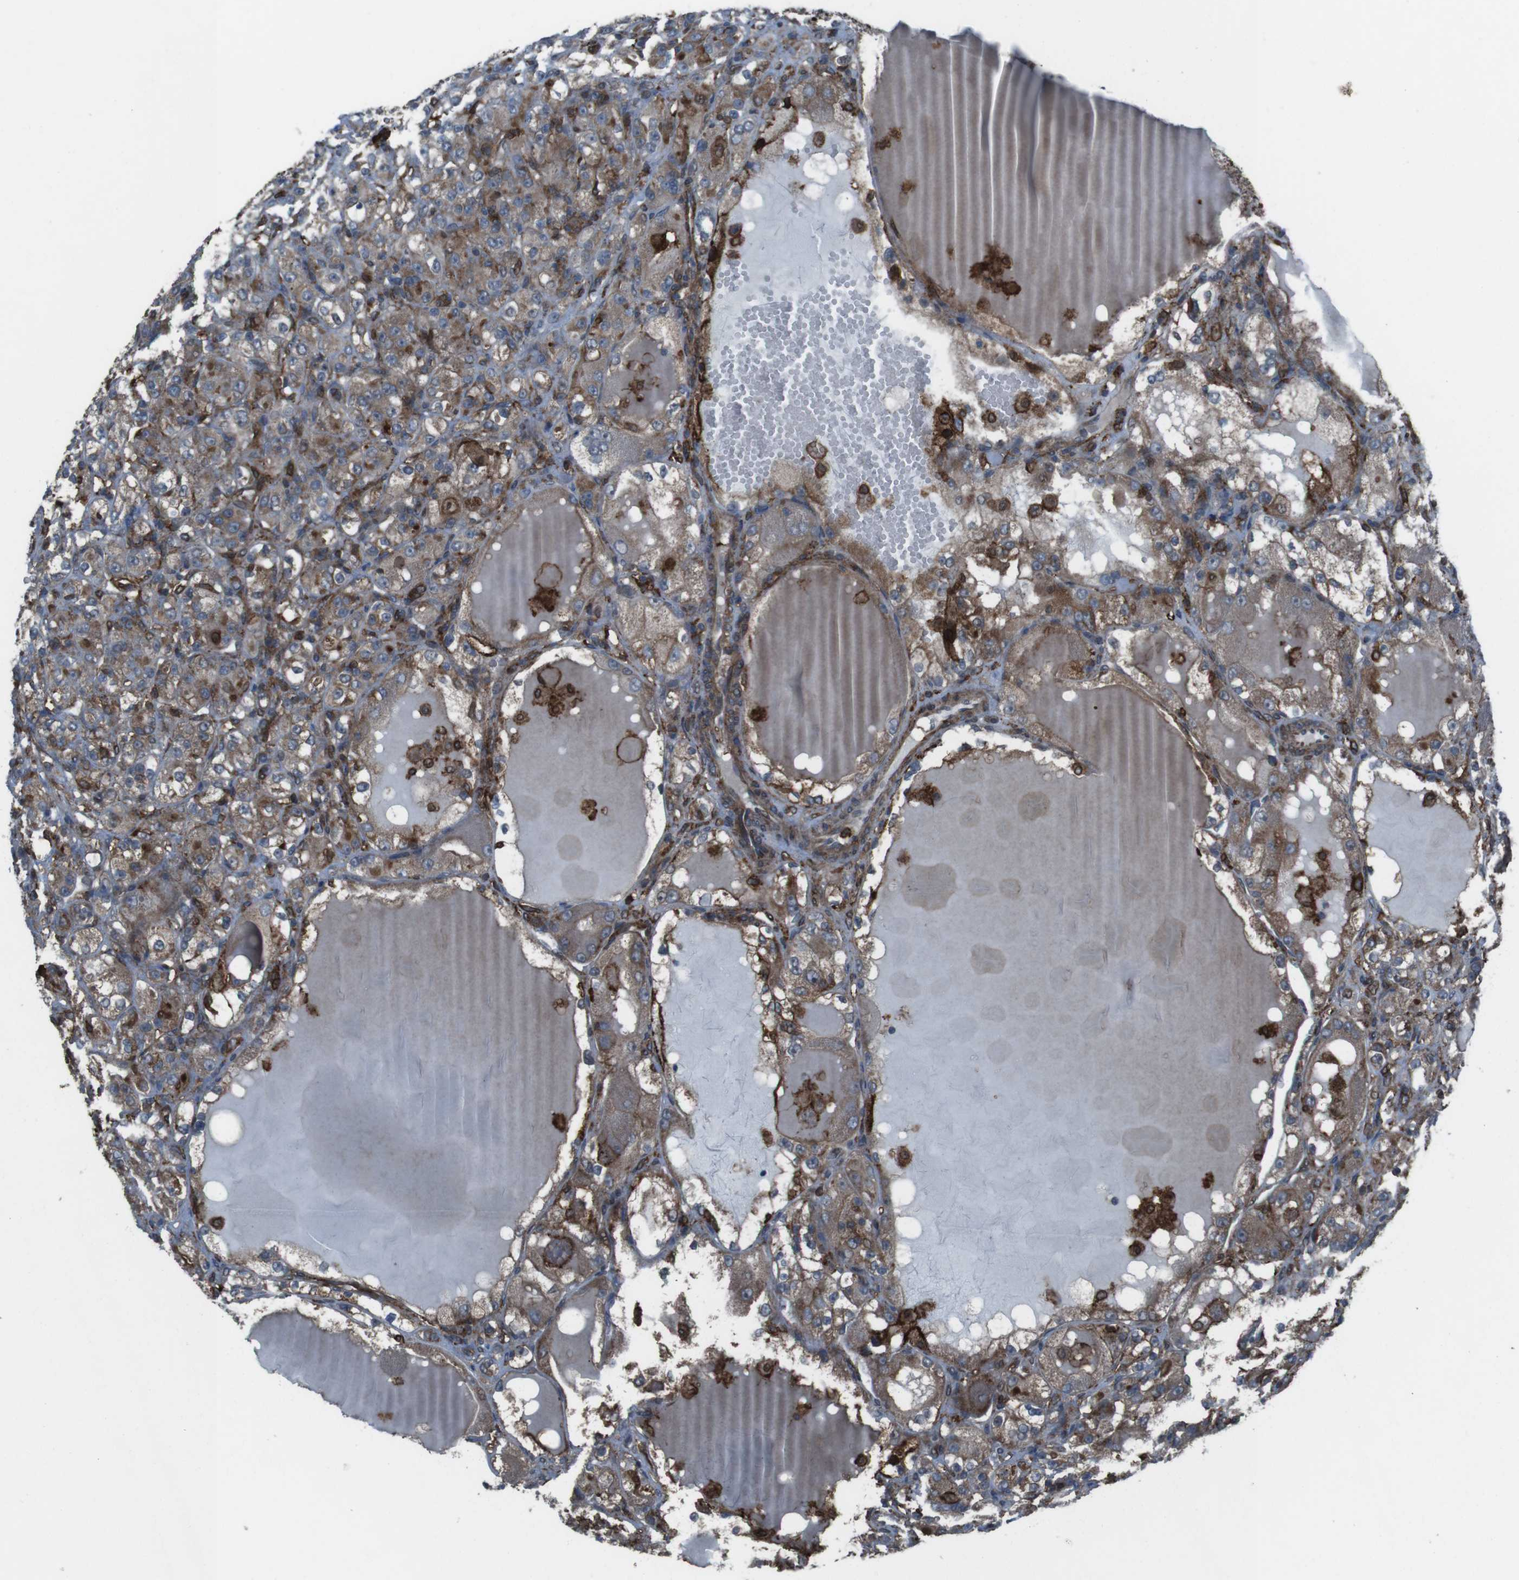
{"staining": {"intensity": "moderate", "quantity": ">75%", "location": "cytoplasmic/membranous"}, "tissue": "renal cancer", "cell_type": "Tumor cells", "image_type": "cancer", "snomed": [{"axis": "morphology", "description": "Normal tissue, NOS"}, {"axis": "morphology", "description": "Adenocarcinoma, NOS"}, {"axis": "topography", "description": "Kidney"}], "caption": "Immunohistochemistry of renal adenocarcinoma demonstrates medium levels of moderate cytoplasmic/membranous positivity in approximately >75% of tumor cells.", "gene": "GDF10", "patient": {"sex": "male", "age": 61}}